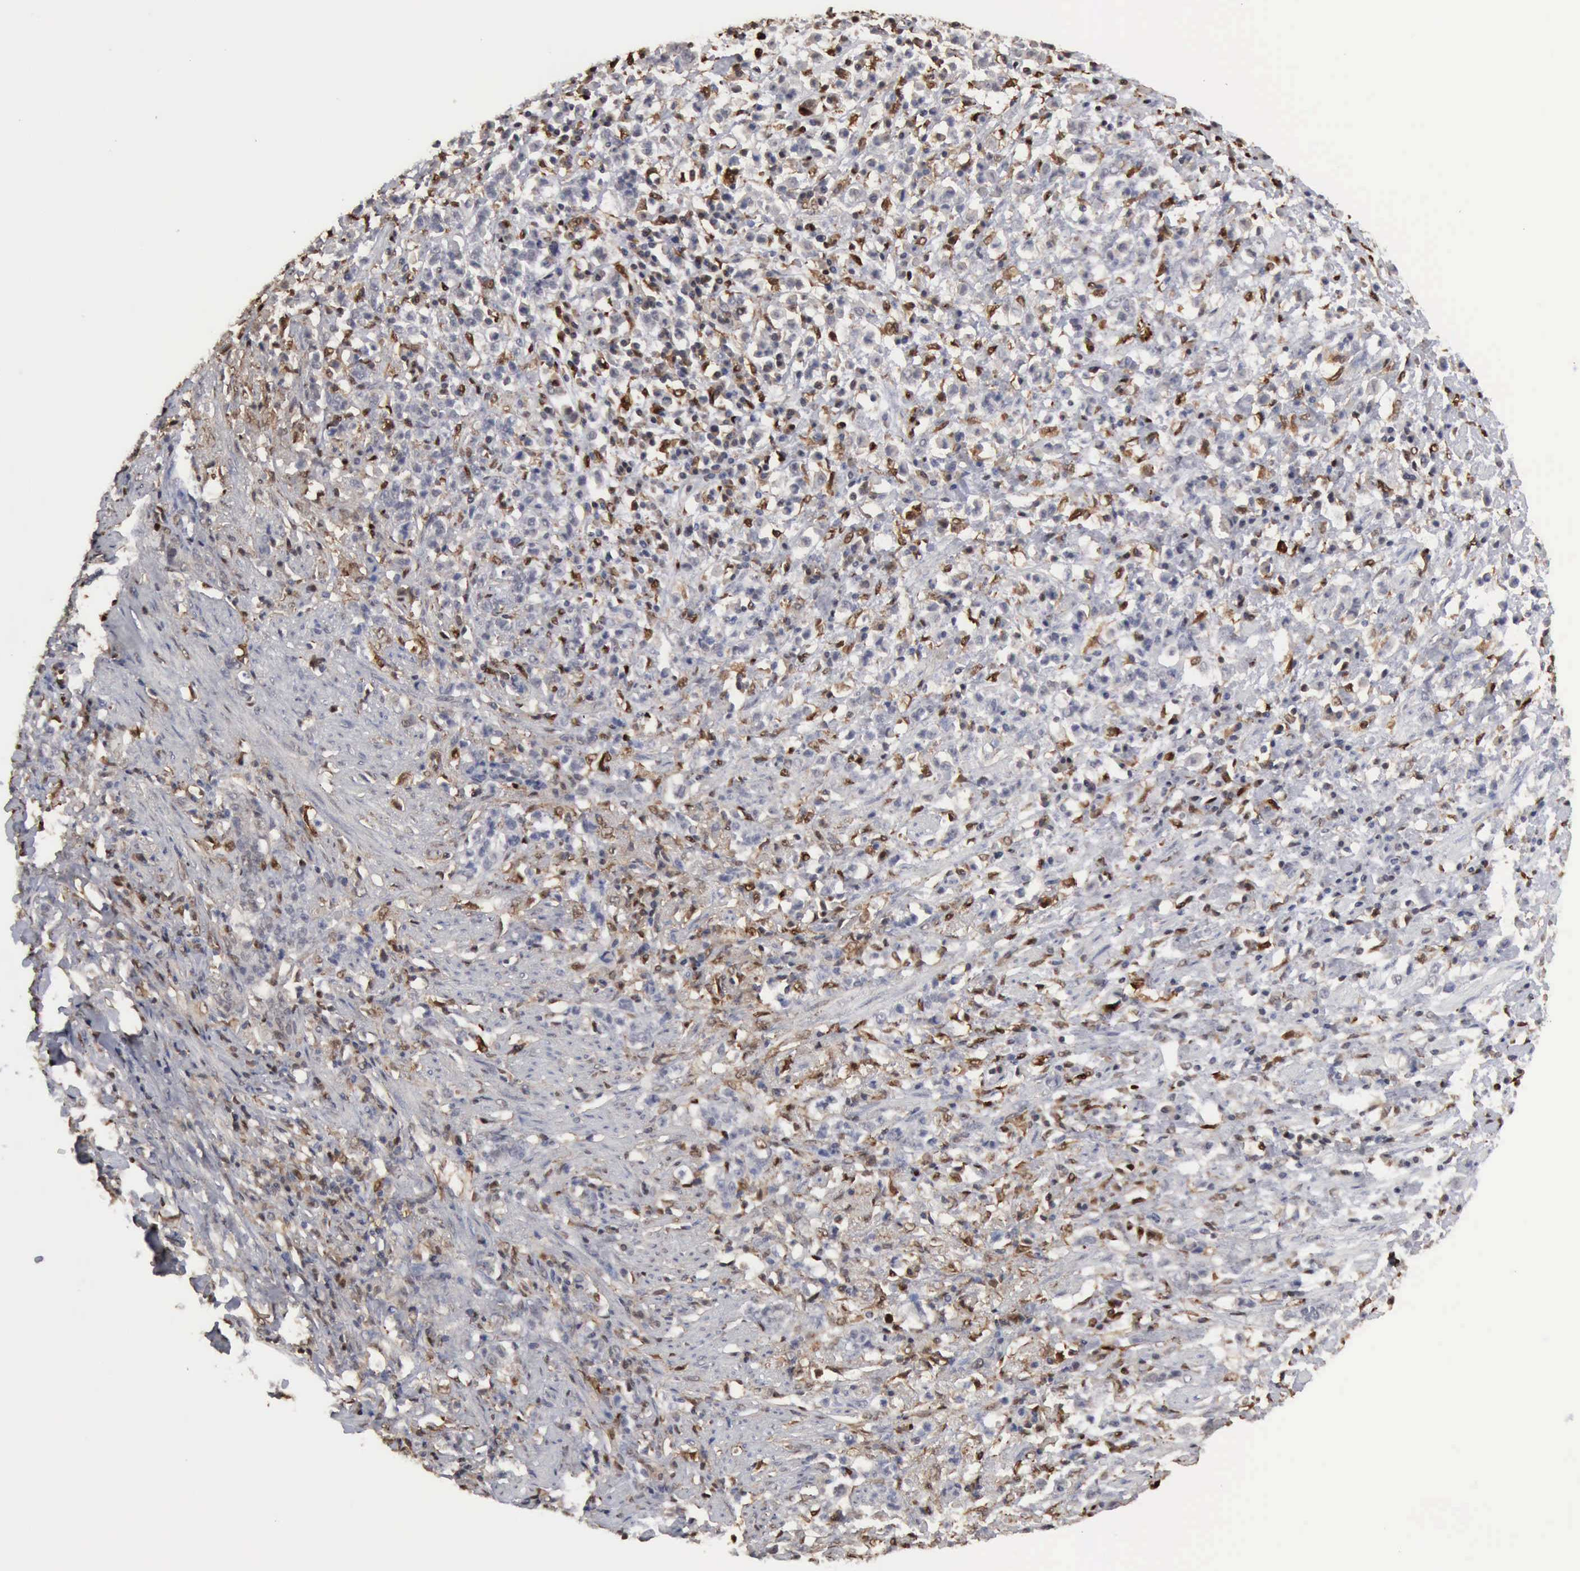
{"staining": {"intensity": "weak", "quantity": "<25%", "location": "nuclear"}, "tissue": "stomach cancer", "cell_type": "Tumor cells", "image_type": "cancer", "snomed": [{"axis": "morphology", "description": "Adenocarcinoma, NOS"}, {"axis": "topography", "description": "Stomach, lower"}], "caption": "An immunohistochemistry (IHC) photomicrograph of stomach adenocarcinoma is shown. There is no staining in tumor cells of stomach adenocarcinoma.", "gene": "STAT1", "patient": {"sex": "male", "age": 88}}